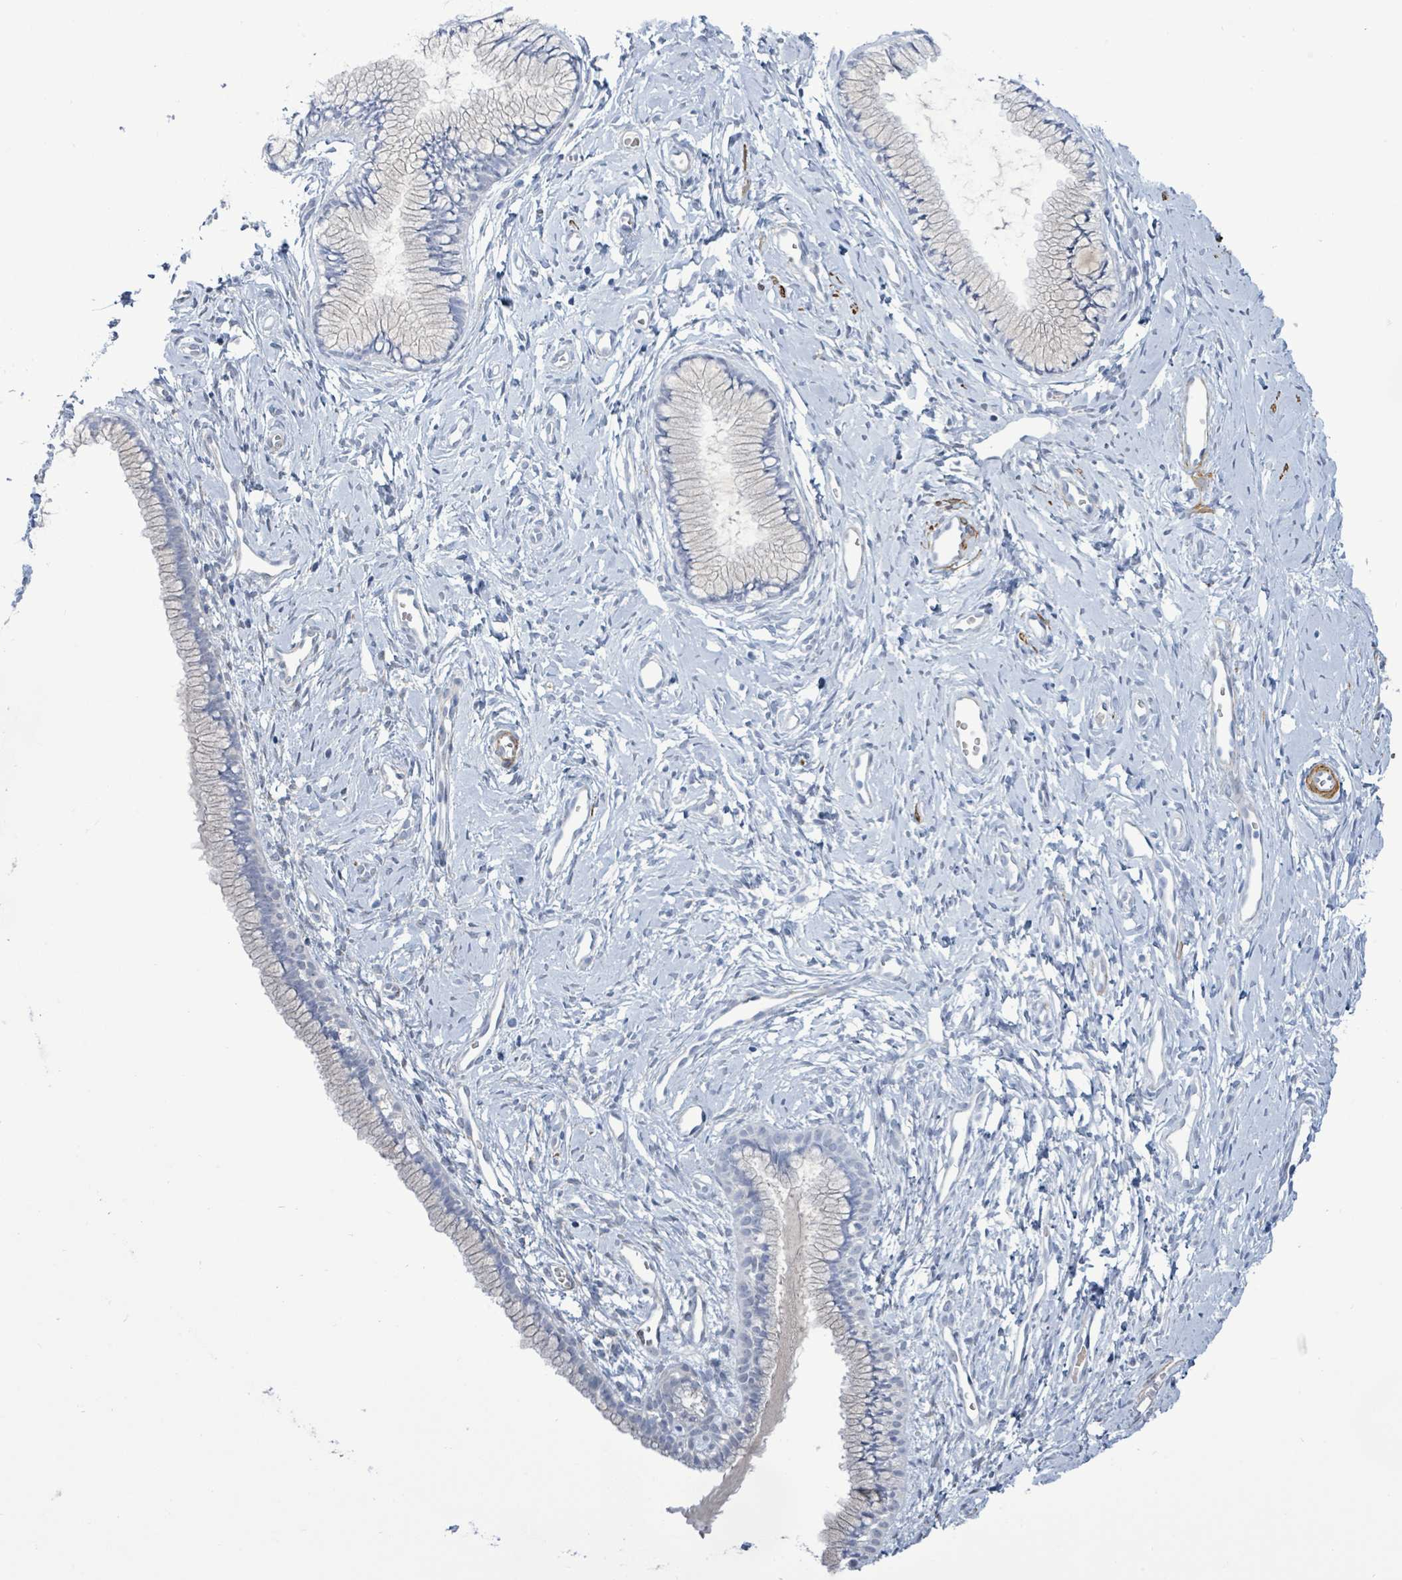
{"staining": {"intensity": "negative", "quantity": "none", "location": "none"}, "tissue": "cervix", "cell_type": "Glandular cells", "image_type": "normal", "snomed": [{"axis": "morphology", "description": "Normal tissue, NOS"}, {"axis": "topography", "description": "Cervix"}], "caption": "IHC of normal cervix displays no staining in glandular cells. The staining was performed using DAB to visualize the protein expression in brown, while the nuclei were stained in blue with hematoxylin (Magnification: 20x).", "gene": "DMRTC1B", "patient": {"sex": "female", "age": 40}}